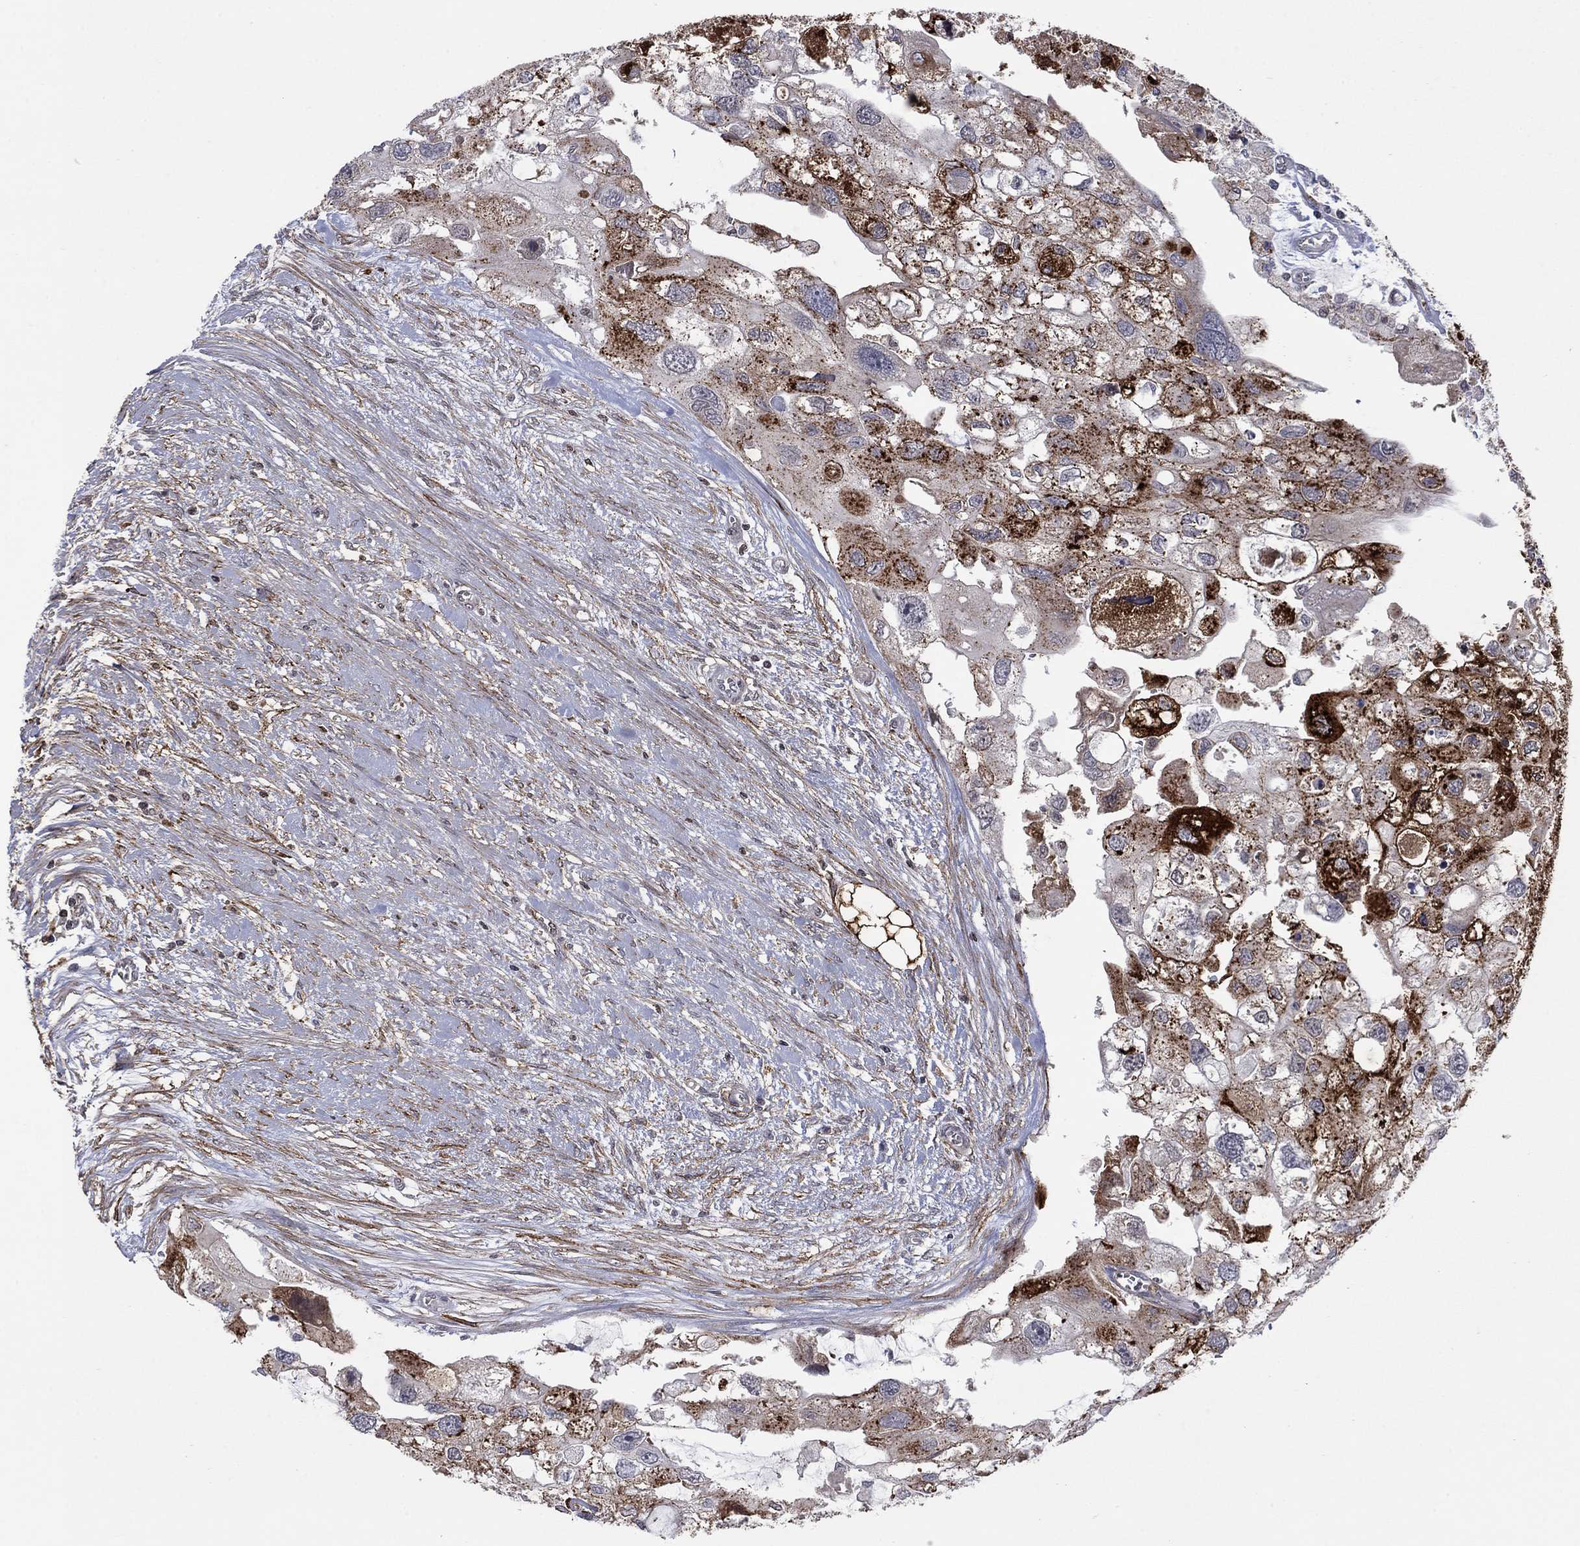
{"staining": {"intensity": "strong", "quantity": "25%-75%", "location": "cytoplasmic/membranous"}, "tissue": "urothelial cancer", "cell_type": "Tumor cells", "image_type": "cancer", "snomed": [{"axis": "morphology", "description": "Urothelial carcinoma, High grade"}, {"axis": "topography", "description": "Urinary bladder"}], "caption": "Protein expression analysis of human high-grade urothelial carcinoma reveals strong cytoplasmic/membranous positivity in approximately 25%-75% of tumor cells.", "gene": "SDC1", "patient": {"sex": "male", "age": 59}}